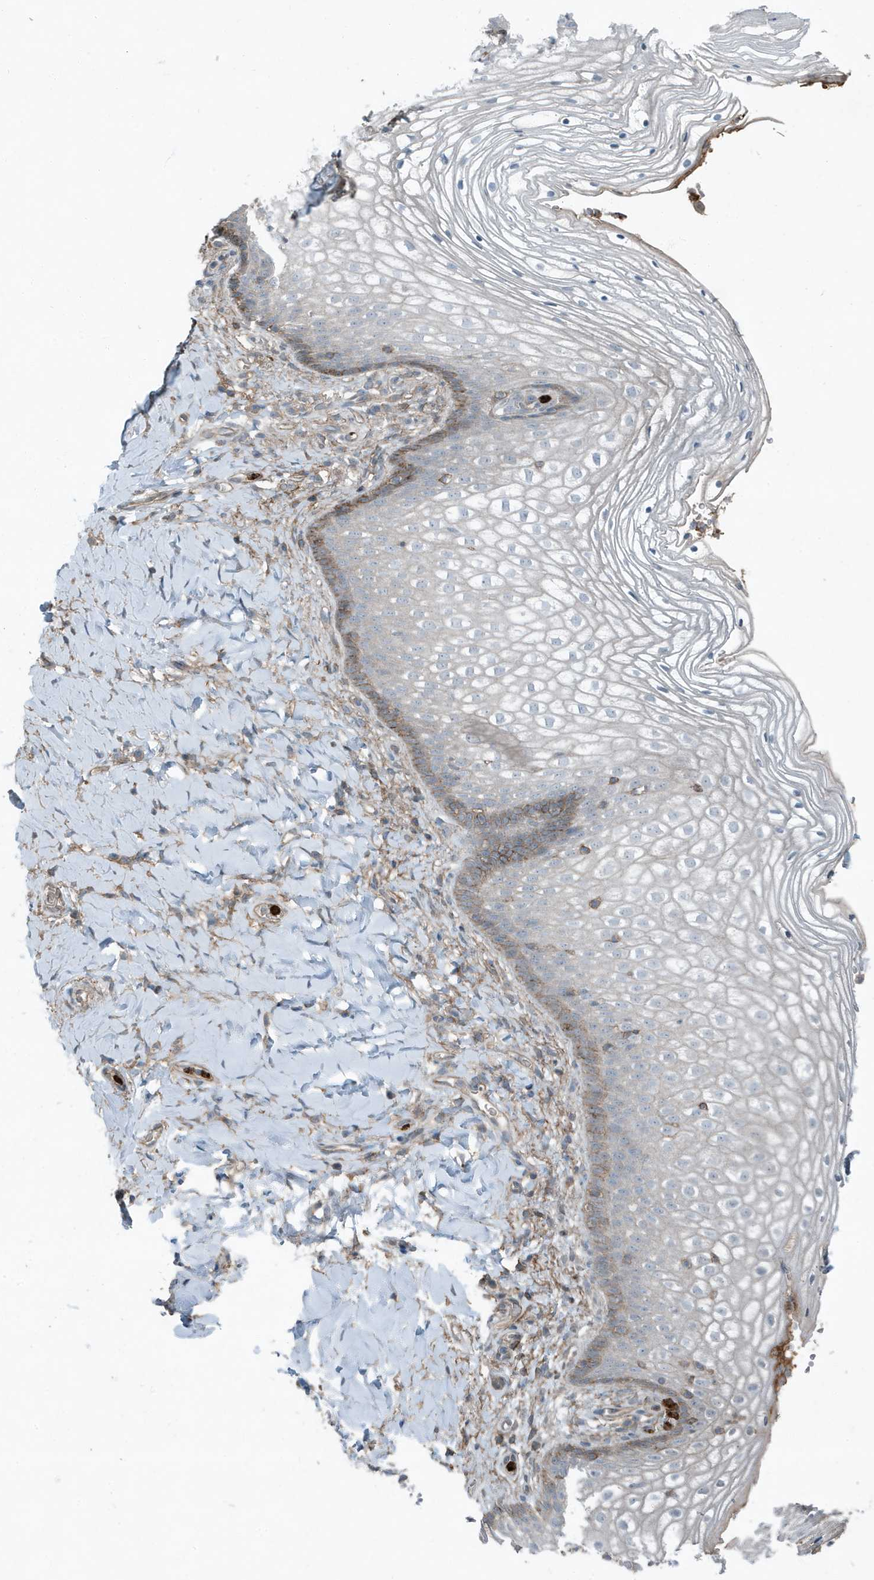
{"staining": {"intensity": "moderate", "quantity": "<25%", "location": "cytoplasmic/membranous"}, "tissue": "vagina", "cell_type": "Squamous epithelial cells", "image_type": "normal", "snomed": [{"axis": "morphology", "description": "Normal tissue, NOS"}, {"axis": "topography", "description": "Vagina"}], "caption": "Benign vagina was stained to show a protein in brown. There is low levels of moderate cytoplasmic/membranous positivity in approximately <25% of squamous epithelial cells. (DAB (3,3'-diaminobenzidine) IHC, brown staining for protein, blue staining for nuclei).", "gene": "DAPP1", "patient": {"sex": "female", "age": 60}}